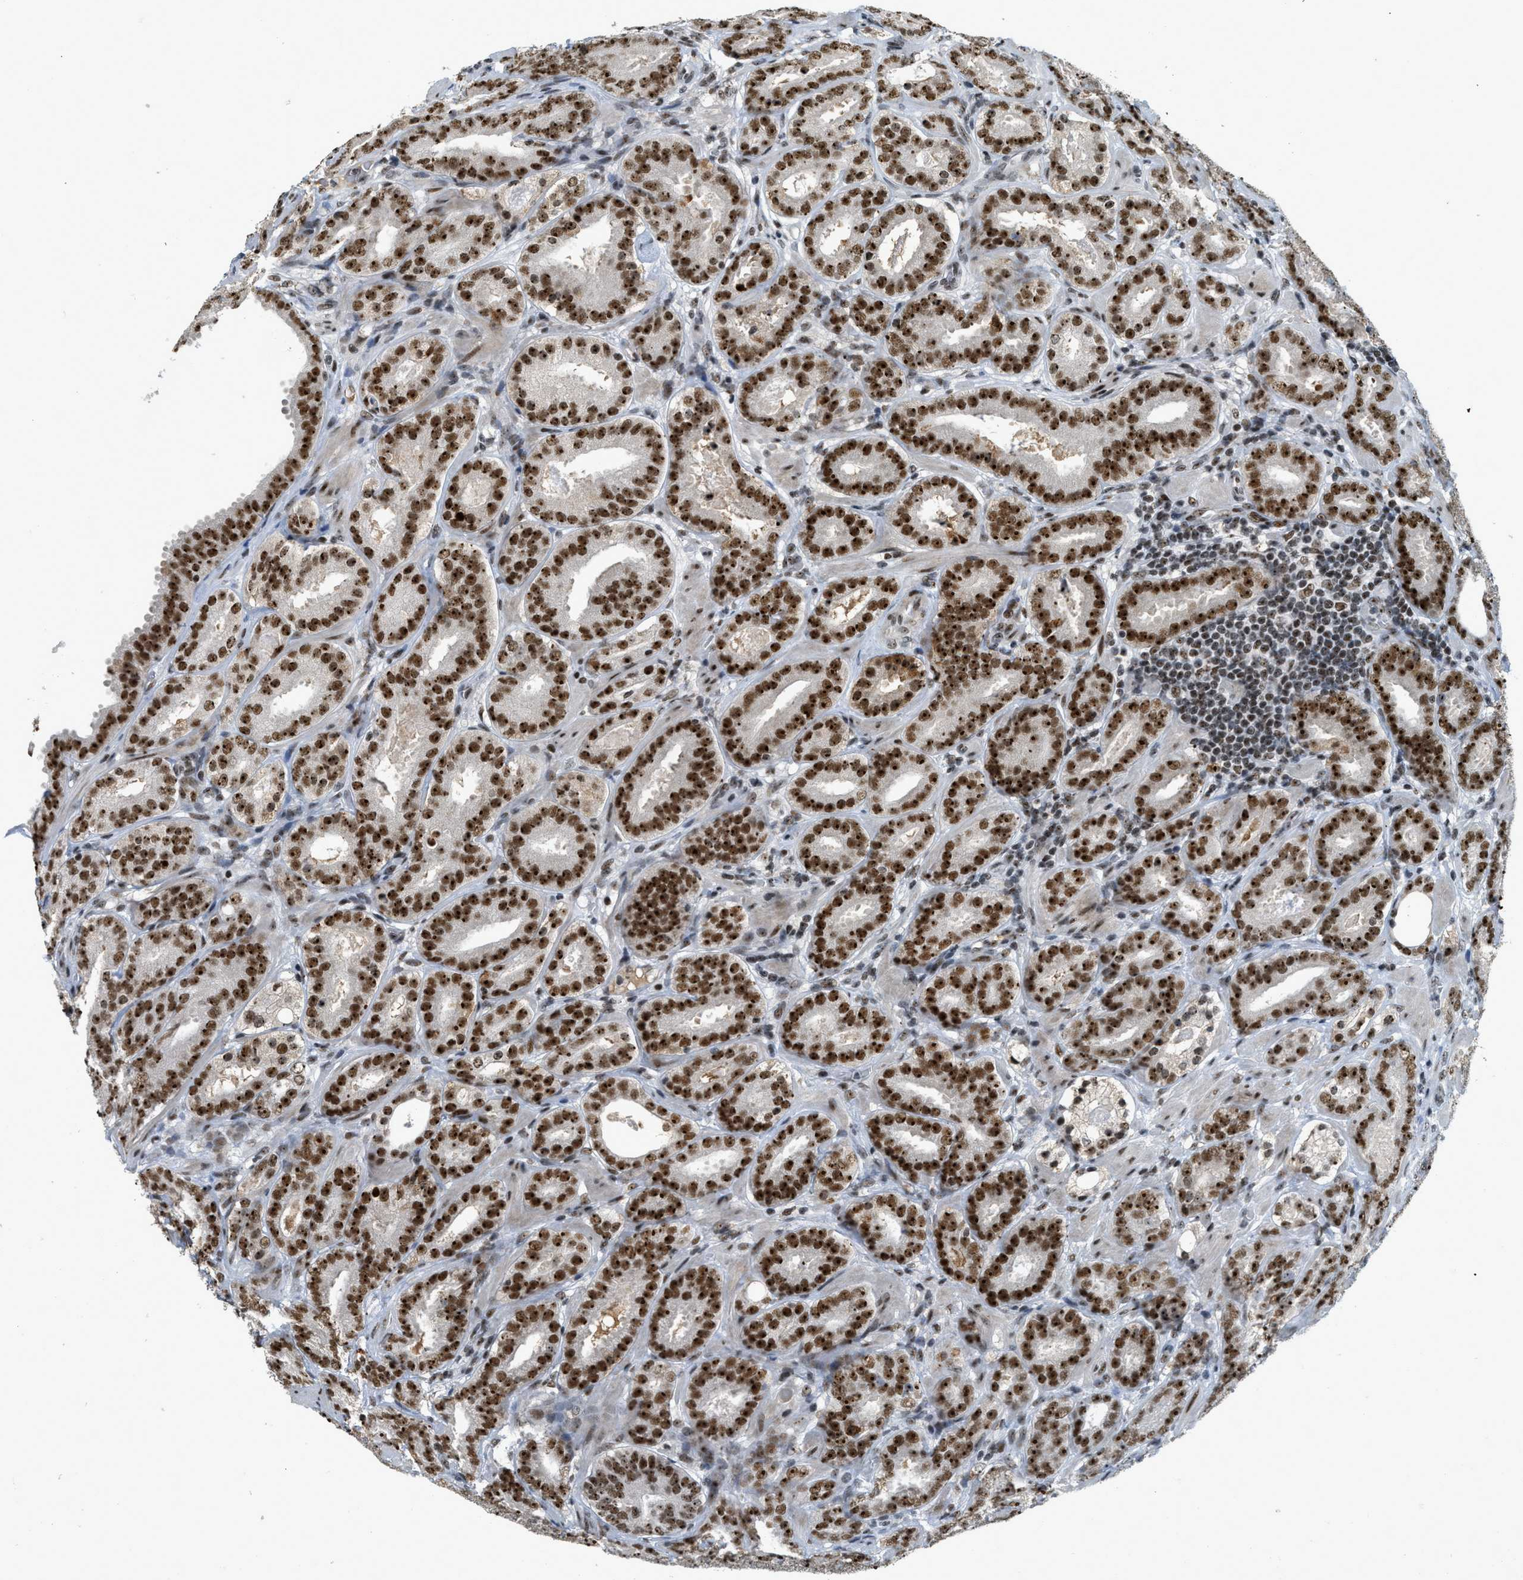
{"staining": {"intensity": "strong", "quantity": ">75%", "location": "nuclear"}, "tissue": "prostate cancer", "cell_type": "Tumor cells", "image_type": "cancer", "snomed": [{"axis": "morphology", "description": "Adenocarcinoma, Low grade"}, {"axis": "topography", "description": "Prostate"}], "caption": "Immunohistochemistry (IHC) of prostate cancer displays high levels of strong nuclear staining in about >75% of tumor cells.", "gene": "URB1", "patient": {"sex": "male", "age": 69}}